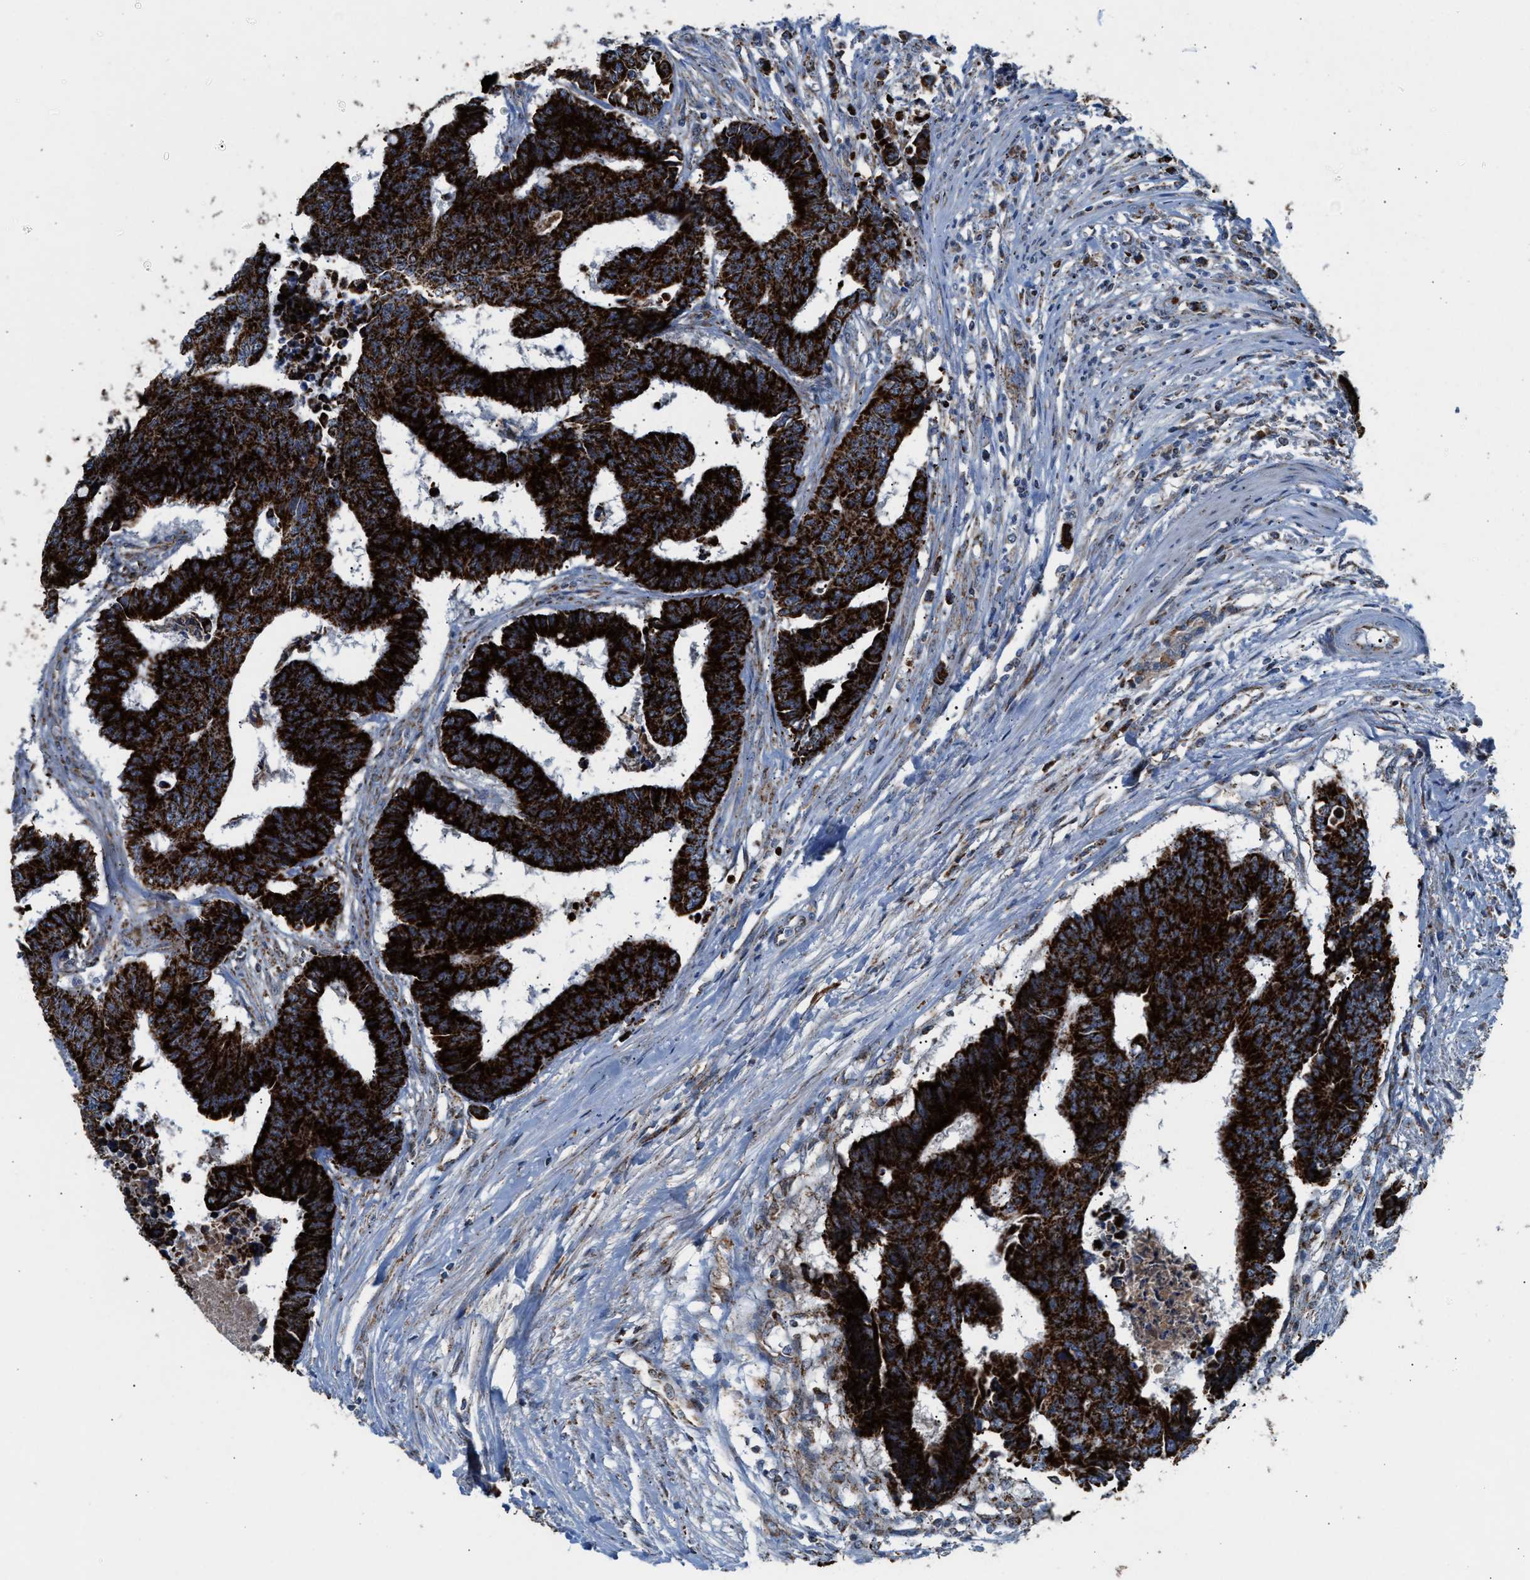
{"staining": {"intensity": "strong", "quantity": ">75%", "location": "cytoplasmic/membranous"}, "tissue": "colorectal cancer", "cell_type": "Tumor cells", "image_type": "cancer", "snomed": [{"axis": "morphology", "description": "Adenocarcinoma, NOS"}, {"axis": "topography", "description": "Rectum"}], "caption": "High-magnification brightfield microscopy of adenocarcinoma (colorectal) stained with DAB (brown) and counterstained with hematoxylin (blue). tumor cells exhibit strong cytoplasmic/membranous positivity is appreciated in about>75% of cells. (DAB (3,3'-diaminobenzidine) IHC with brightfield microscopy, high magnification).", "gene": "PMPCA", "patient": {"sex": "male", "age": 84}}